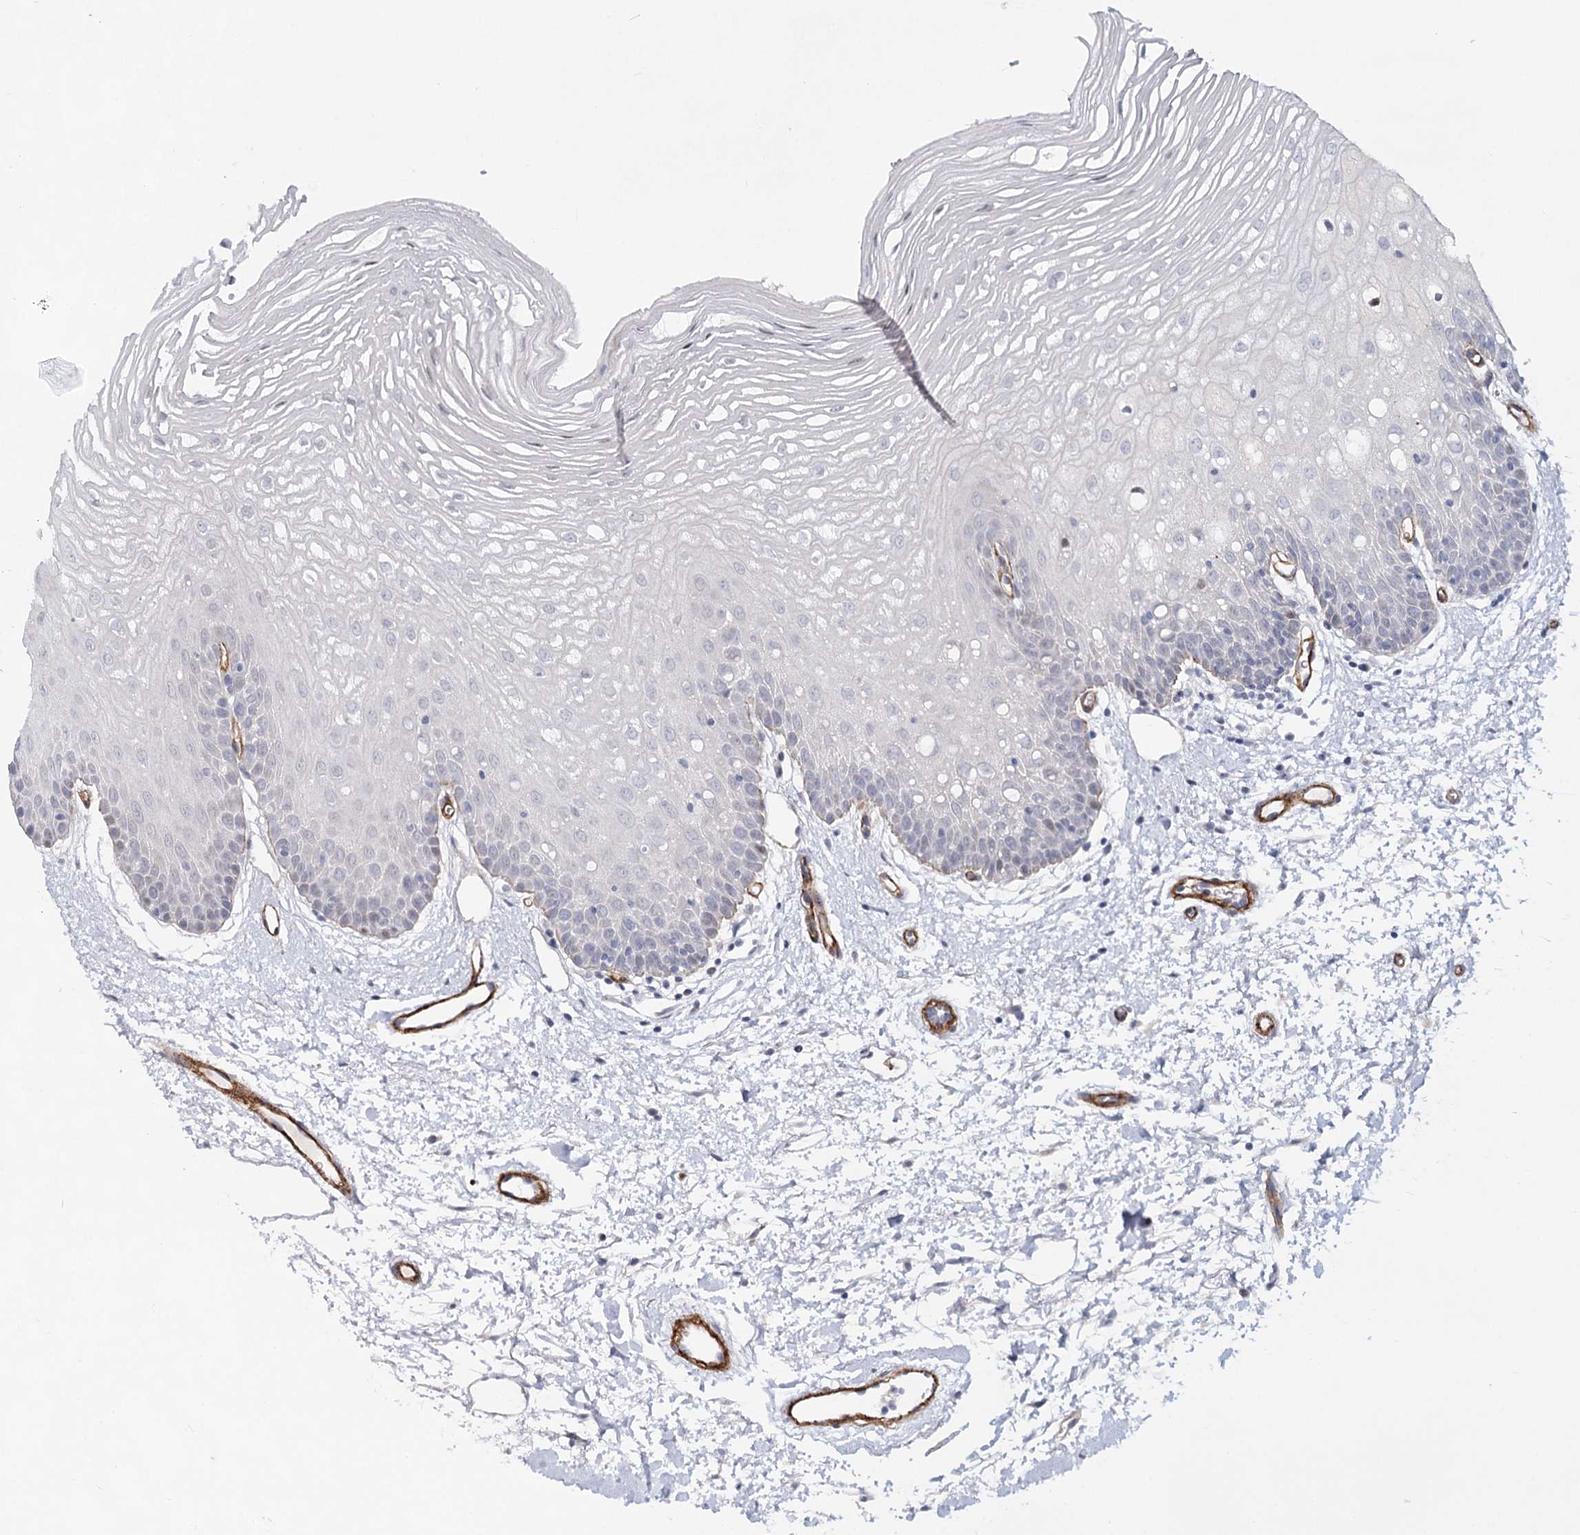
{"staining": {"intensity": "negative", "quantity": "none", "location": "none"}, "tissue": "oral mucosa", "cell_type": "Squamous epithelial cells", "image_type": "normal", "snomed": [{"axis": "morphology", "description": "Normal tissue, NOS"}, {"axis": "topography", "description": "Oral tissue"}, {"axis": "topography", "description": "Tounge, NOS"}], "caption": "Immunohistochemical staining of normal human oral mucosa exhibits no significant expression in squamous epithelial cells.", "gene": "ATL2", "patient": {"sex": "female", "age": 73}}